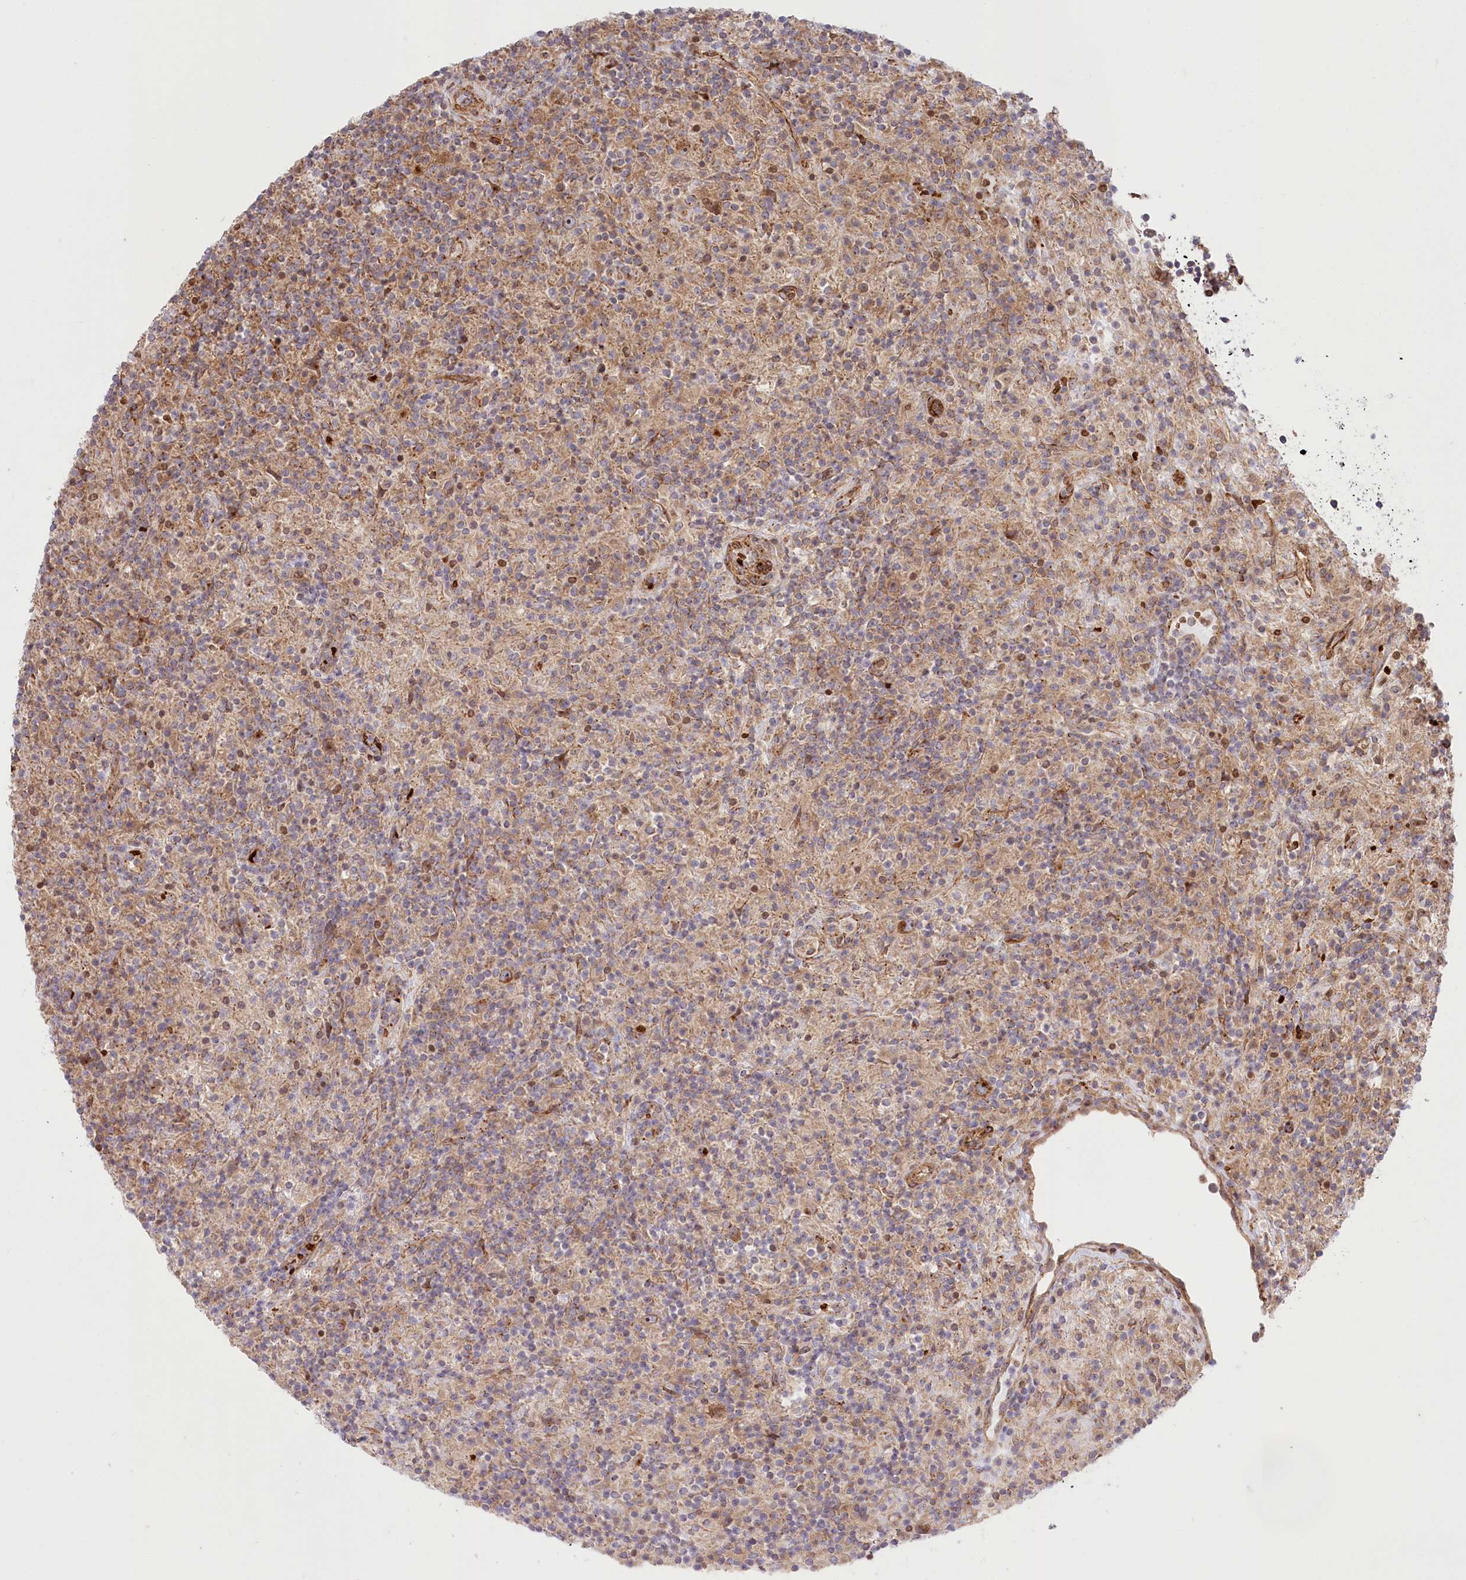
{"staining": {"intensity": "moderate", "quantity": "25%-75%", "location": "cytoplasmic/membranous,nuclear"}, "tissue": "lymphoma", "cell_type": "Tumor cells", "image_type": "cancer", "snomed": [{"axis": "morphology", "description": "Hodgkin's disease, NOS"}, {"axis": "topography", "description": "Lymph node"}], "caption": "Human lymphoma stained for a protein (brown) shows moderate cytoplasmic/membranous and nuclear positive positivity in approximately 25%-75% of tumor cells.", "gene": "COMMD3", "patient": {"sex": "male", "age": 70}}